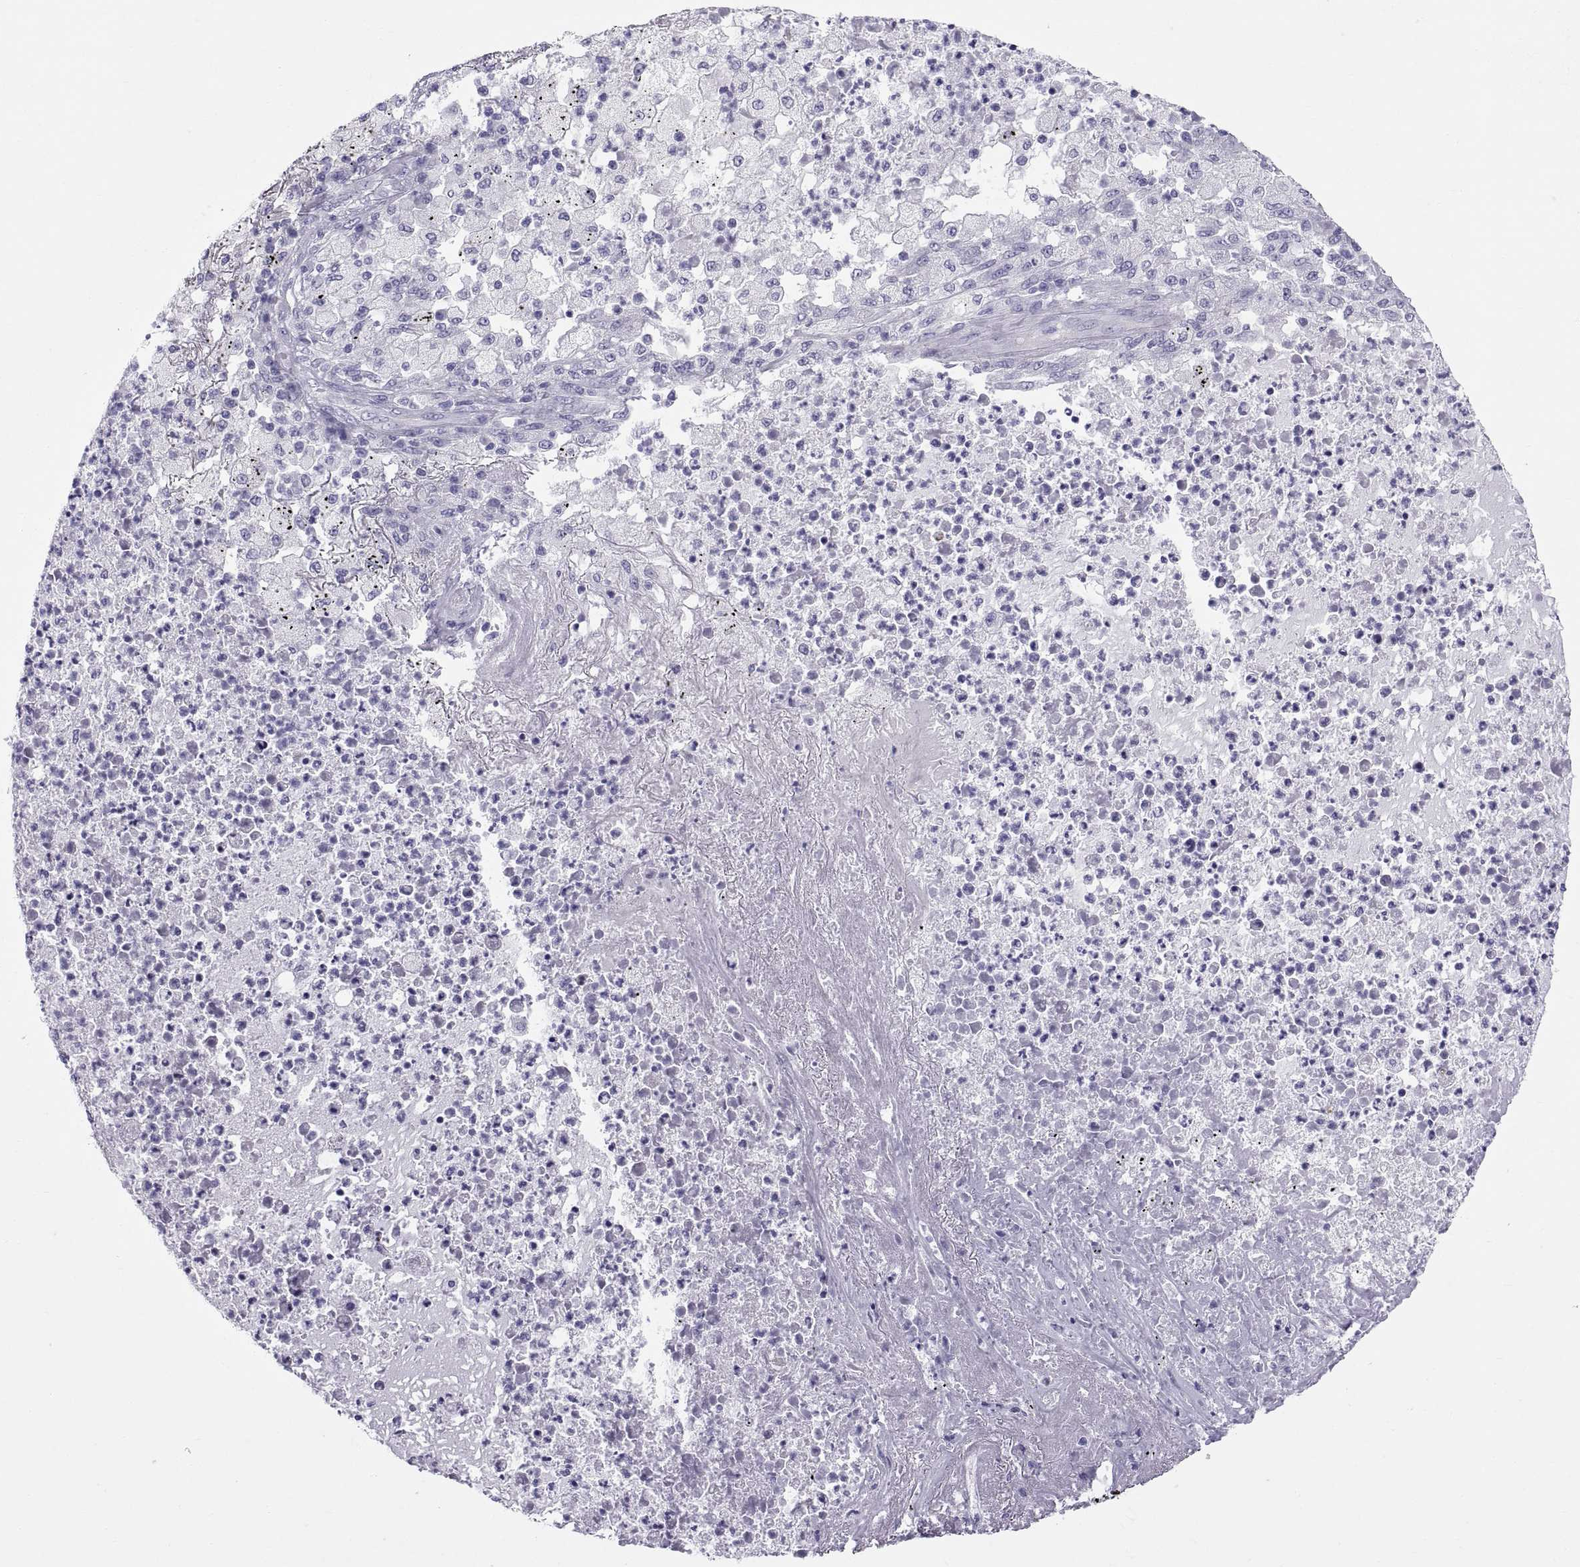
{"staining": {"intensity": "negative", "quantity": "none", "location": "none"}, "tissue": "lung cancer", "cell_type": "Tumor cells", "image_type": "cancer", "snomed": [{"axis": "morphology", "description": "Adenocarcinoma, NOS"}, {"axis": "topography", "description": "Lung"}], "caption": "There is no significant expression in tumor cells of lung adenocarcinoma.", "gene": "RNASE12", "patient": {"sex": "female", "age": 73}}